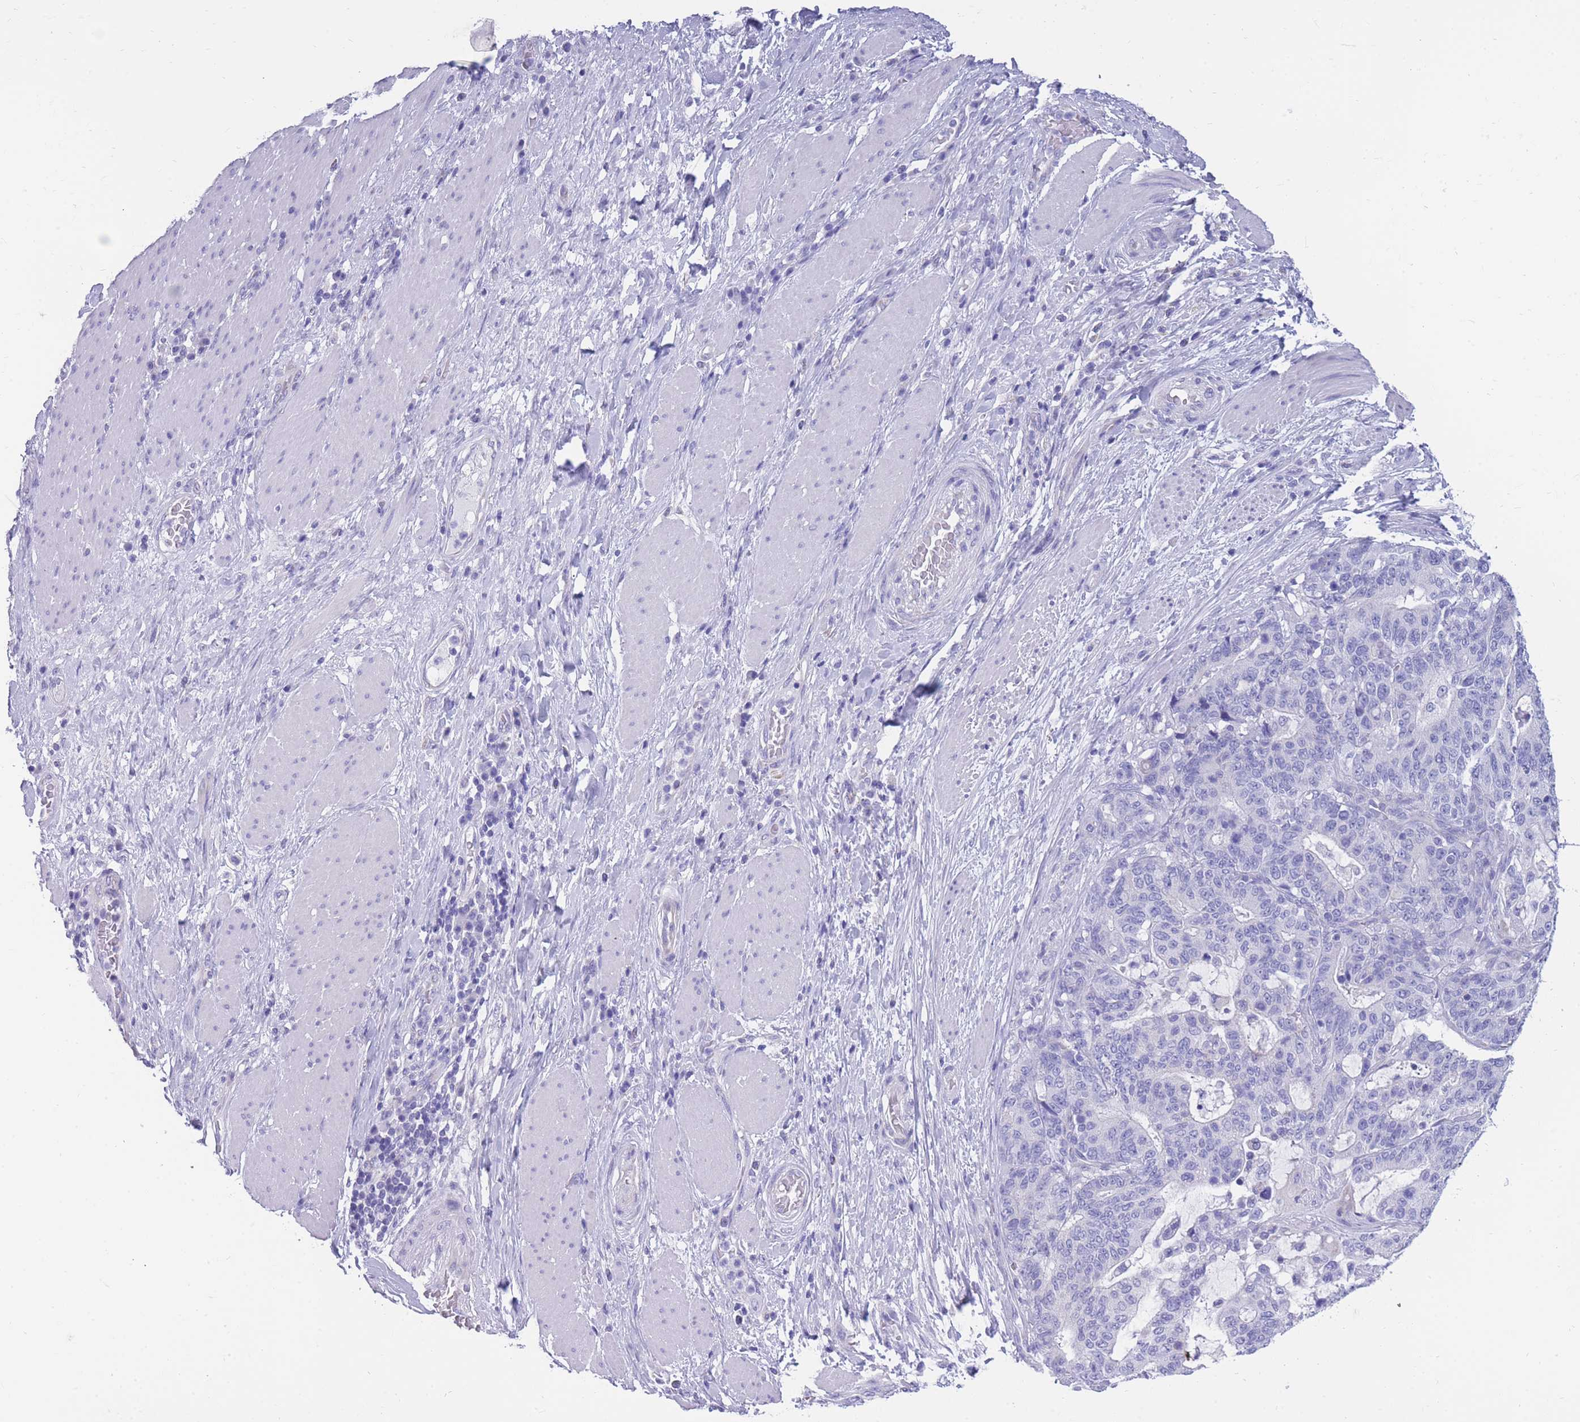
{"staining": {"intensity": "negative", "quantity": "none", "location": "none"}, "tissue": "stomach cancer", "cell_type": "Tumor cells", "image_type": "cancer", "snomed": [{"axis": "morphology", "description": "Normal tissue, NOS"}, {"axis": "morphology", "description": "Adenocarcinoma, NOS"}, {"axis": "topography", "description": "Stomach"}], "caption": "This is a image of immunohistochemistry (IHC) staining of stomach adenocarcinoma, which shows no positivity in tumor cells.", "gene": "INTS2", "patient": {"sex": "female", "age": 64}}